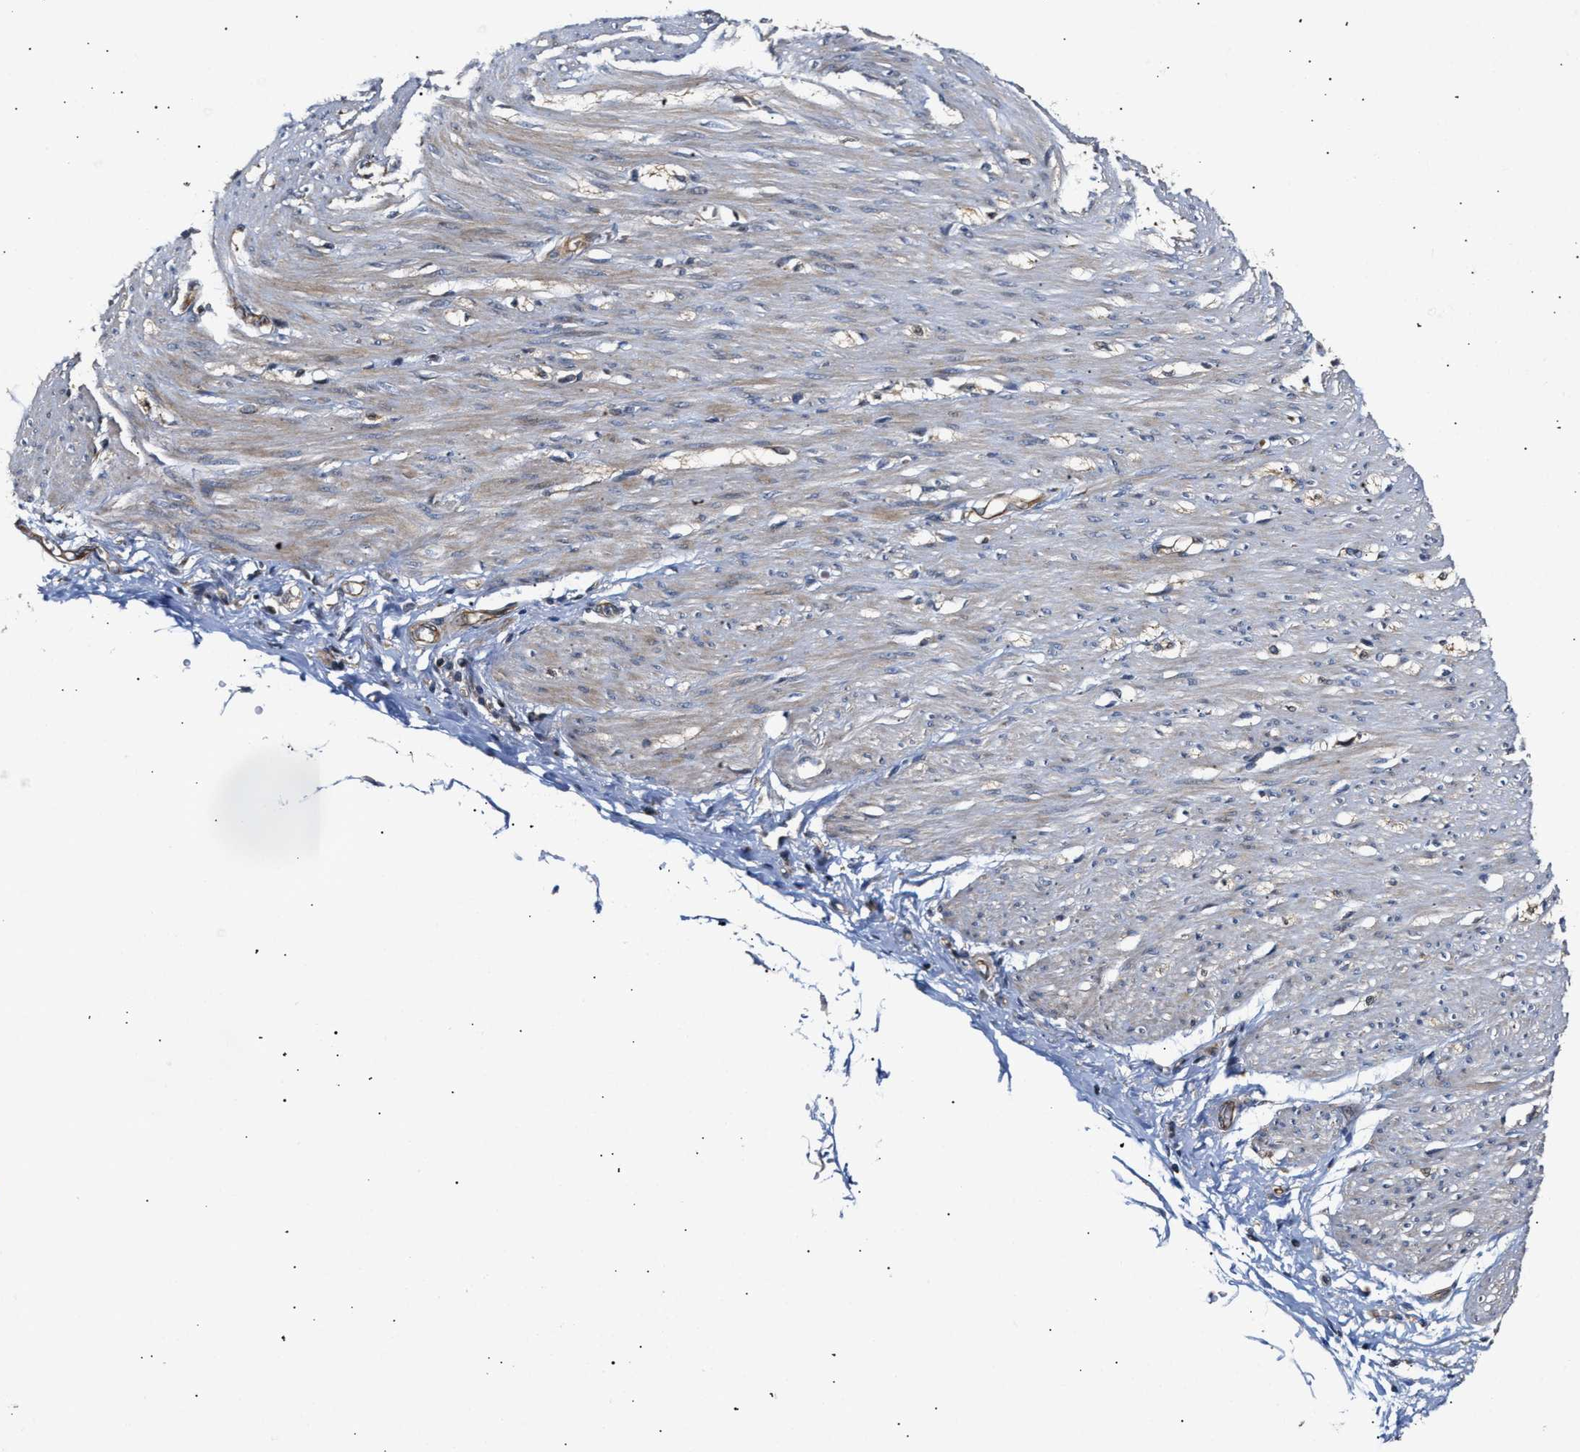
{"staining": {"intensity": "moderate", "quantity": ">75%", "location": "cytoplasmic/membranous"}, "tissue": "adipose tissue", "cell_type": "Adipocytes", "image_type": "normal", "snomed": [{"axis": "morphology", "description": "Normal tissue, NOS"}, {"axis": "morphology", "description": "Adenocarcinoma, NOS"}, {"axis": "topography", "description": "Colon"}, {"axis": "topography", "description": "Peripheral nerve tissue"}], "caption": "DAB immunohistochemical staining of normal human adipose tissue reveals moderate cytoplasmic/membranous protein staining in approximately >75% of adipocytes.", "gene": "CLIP2", "patient": {"sex": "male", "age": 14}}